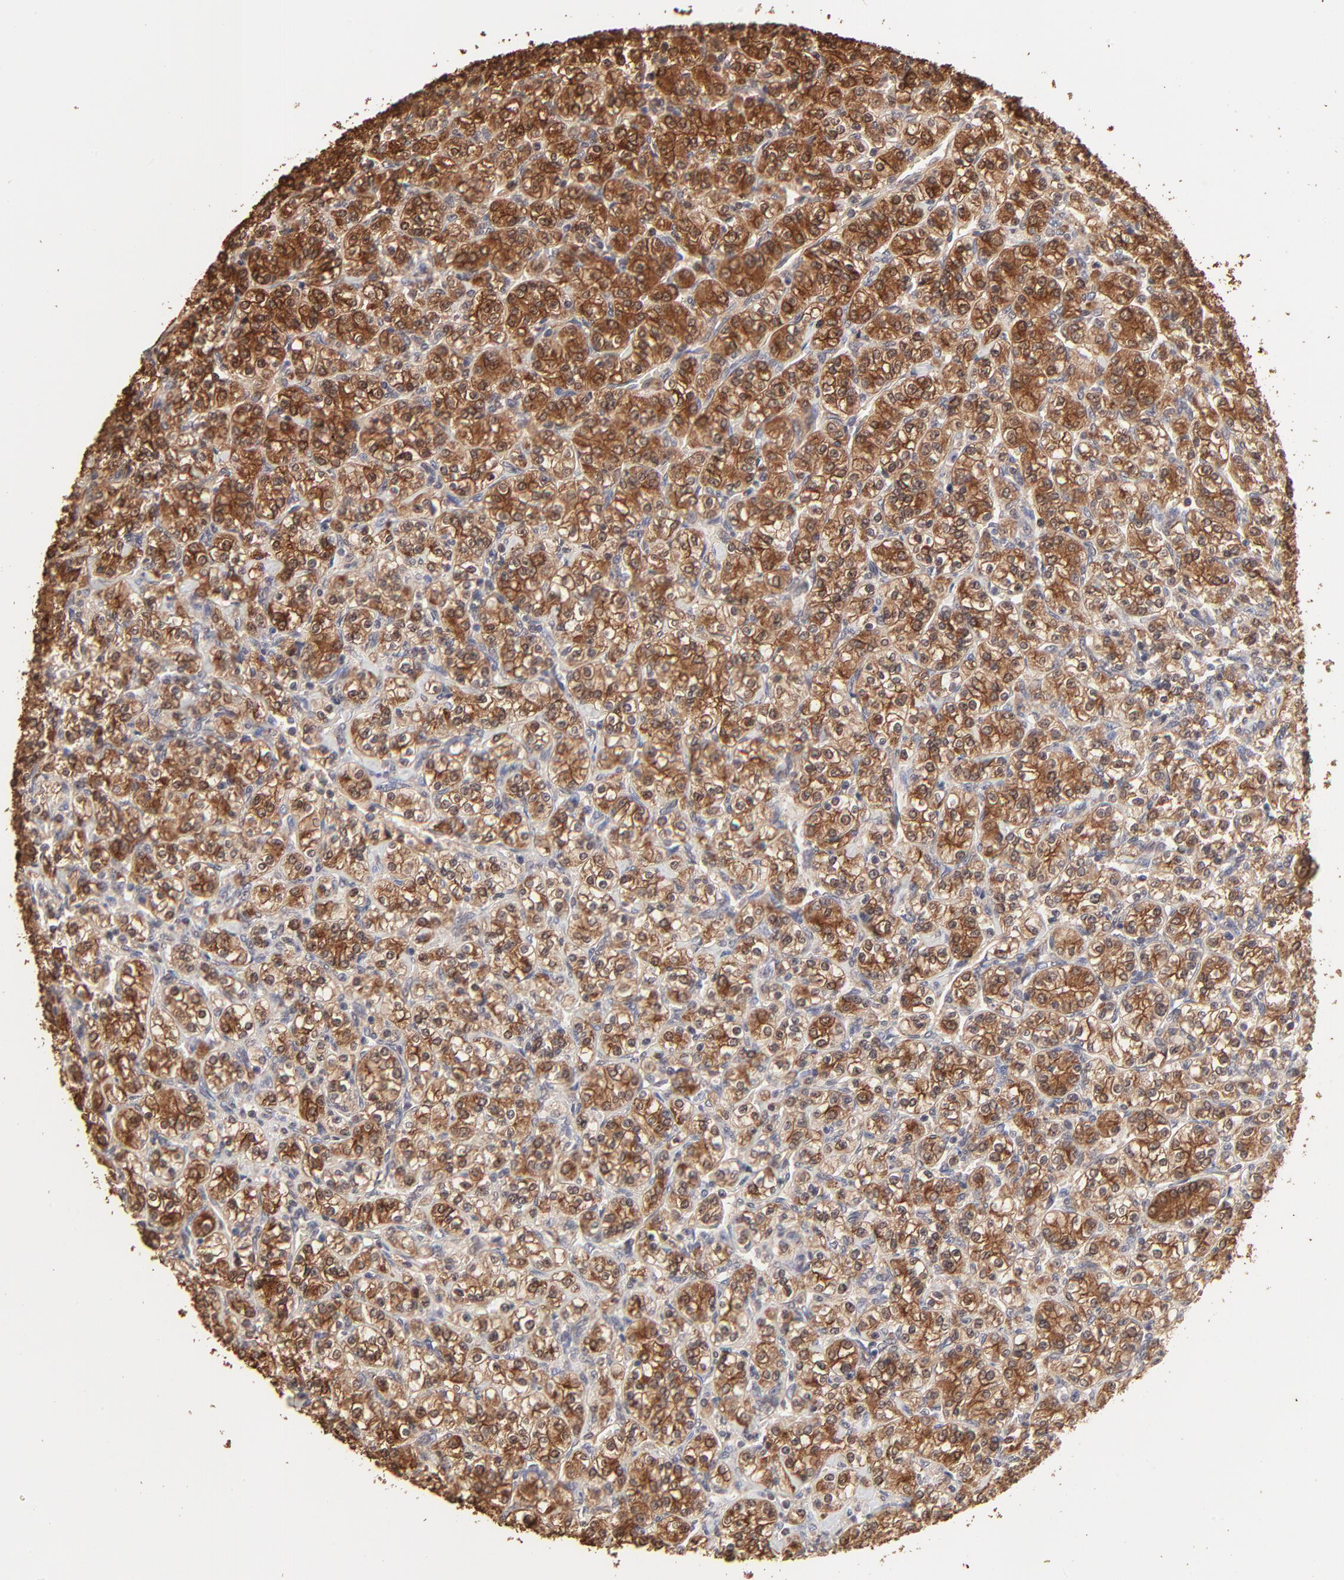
{"staining": {"intensity": "moderate", "quantity": ">75%", "location": "cytoplasmic/membranous"}, "tissue": "renal cancer", "cell_type": "Tumor cells", "image_type": "cancer", "snomed": [{"axis": "morphology", "description": "Adenocarcinoma, NOS"}, {"axis": "topography", "description": "Kidney"}], "caption": "Brown immunohistochemical staining in human renal cancer exhibits moderate cytoplasmic/membranous staining in approximately >75% of tumor cells. (DAB IHC with brightfield microscopy, high magnification).", "gene": "BIRC5", "patient": {"sex": "male", "age": 77}}